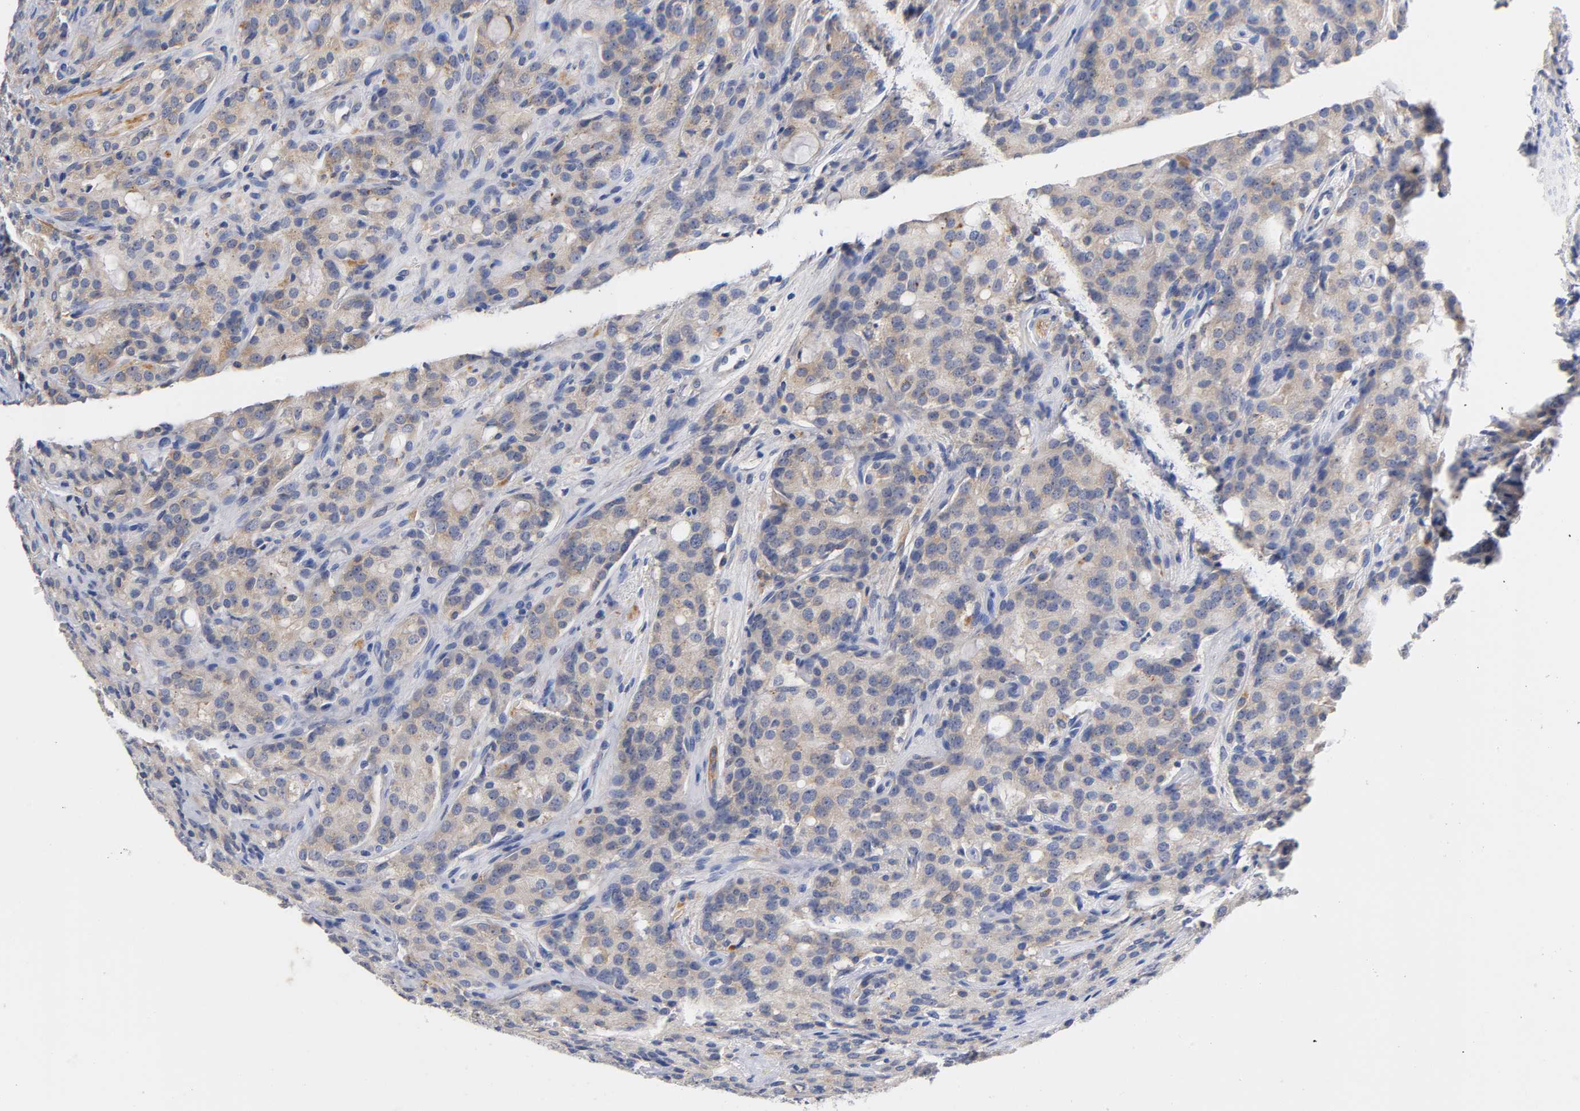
{"staining": {"intensity": "weak", "quantity": "25%-75%", "location": "cytoplasmic/membranous"}, "tissue": "prostate cancer", "cell_type": "Tumor cells", "image_type": "cancer", "snomed": [{"axis": "morphology", "description": "Adenocarcinoma, High grade"}, {"axis": "topography", "description": "Prostate"}], "caption": "Human prostate adenocarcinoma (high-grade) stained with a brown dye exhibits weak cytoplasmic/membranous positive expression in approximately 25%-75% of tumor cells.", "gene": "SEMA5A", "patient": {"sex": "male", "age": 72}}